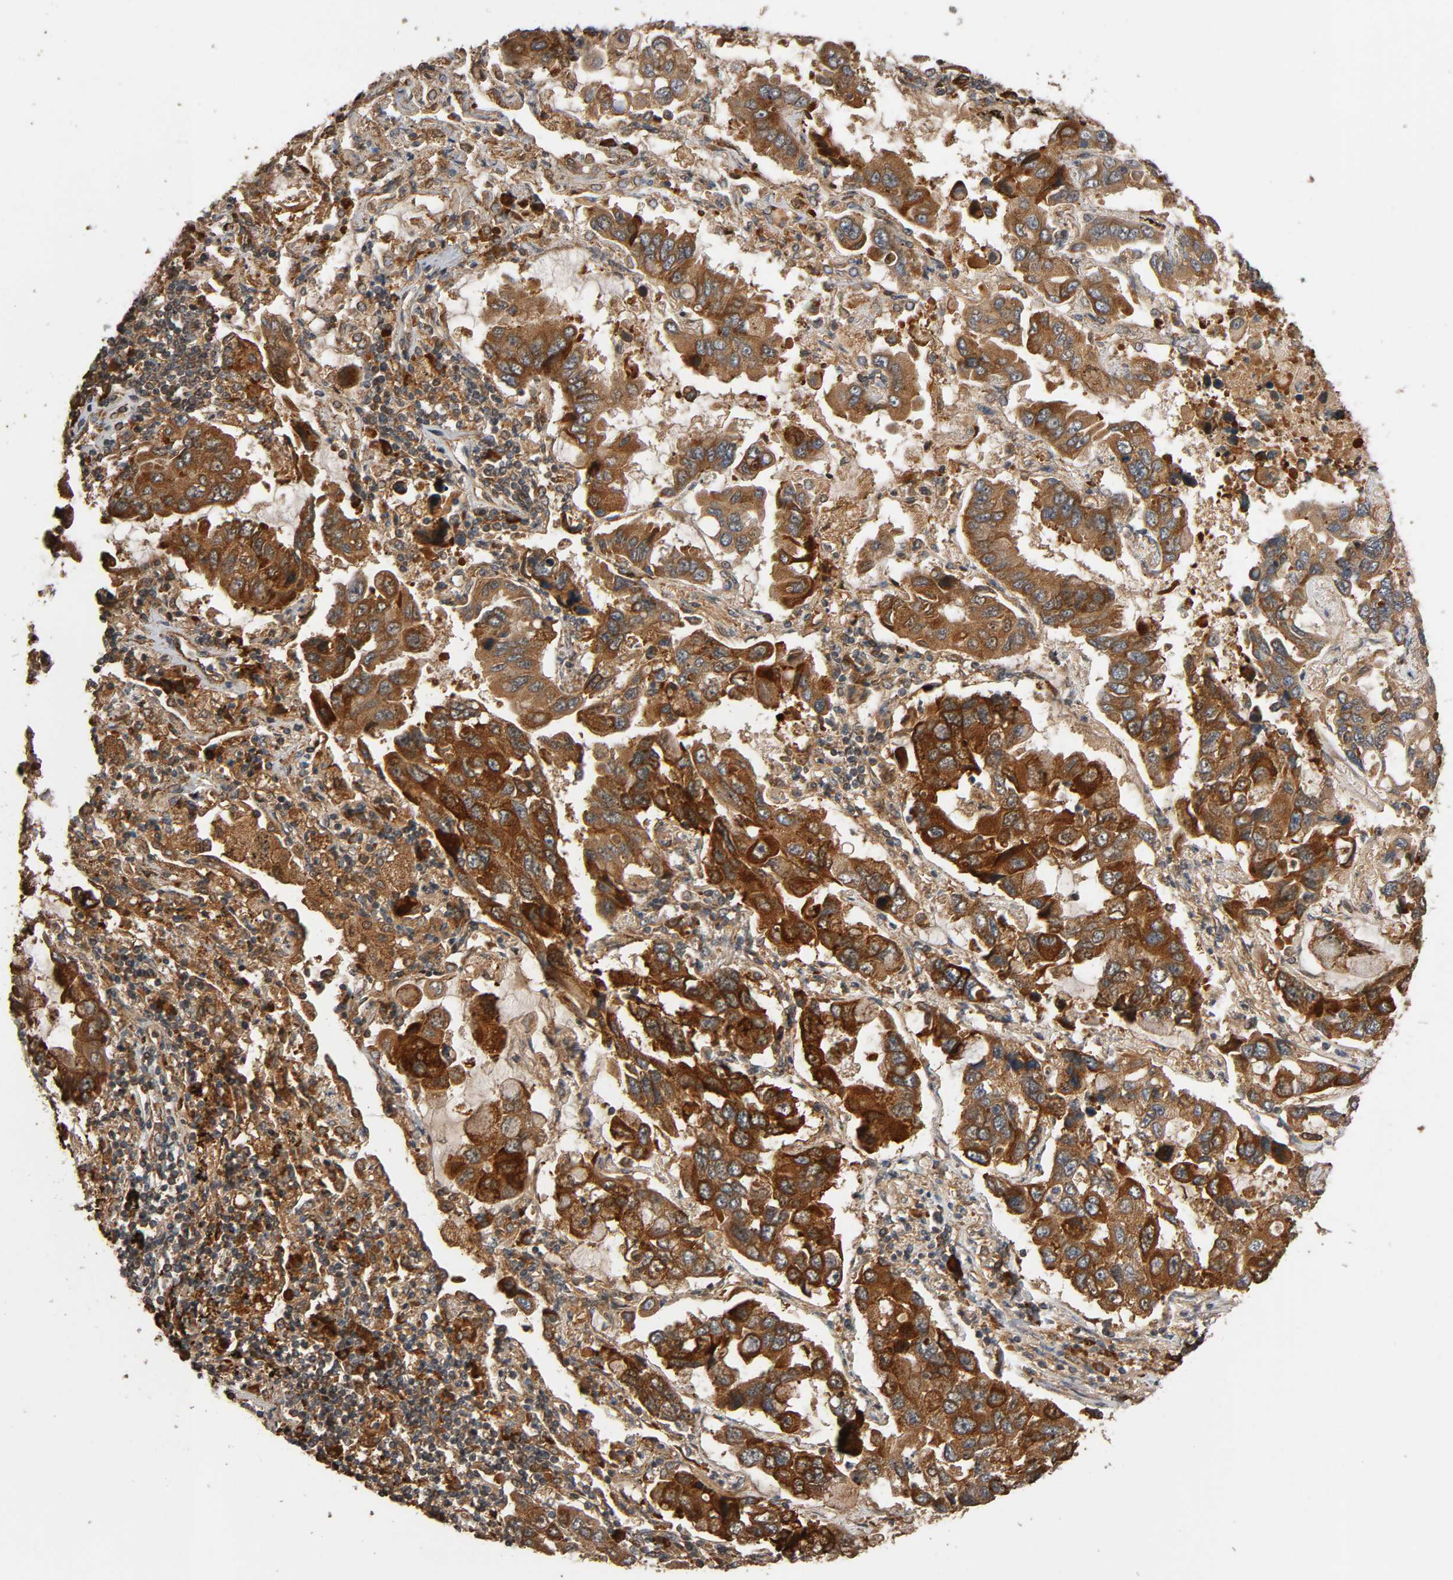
{"staining": {"intensity": "strong", "quantity": ">75%", "location": "cytoplasmic/membranous"}, "tissue": "lung cancer", "cell_type": "Tumor cells", "image_type": "cancer", "snomed": [{"axis": "morphology", "description": "Adenocarcinoma, NOS"}, {"axis": "topography", "description": "Lung"}], "caption": "Human lung adenocarcinoma stained with a brown dye demonstrates strong cytoplasmic/membranous positive expression in approximately >75% of tumor cells.", "gene": "MAP3K8", "patient": {"sex": "male", "age": 64}}